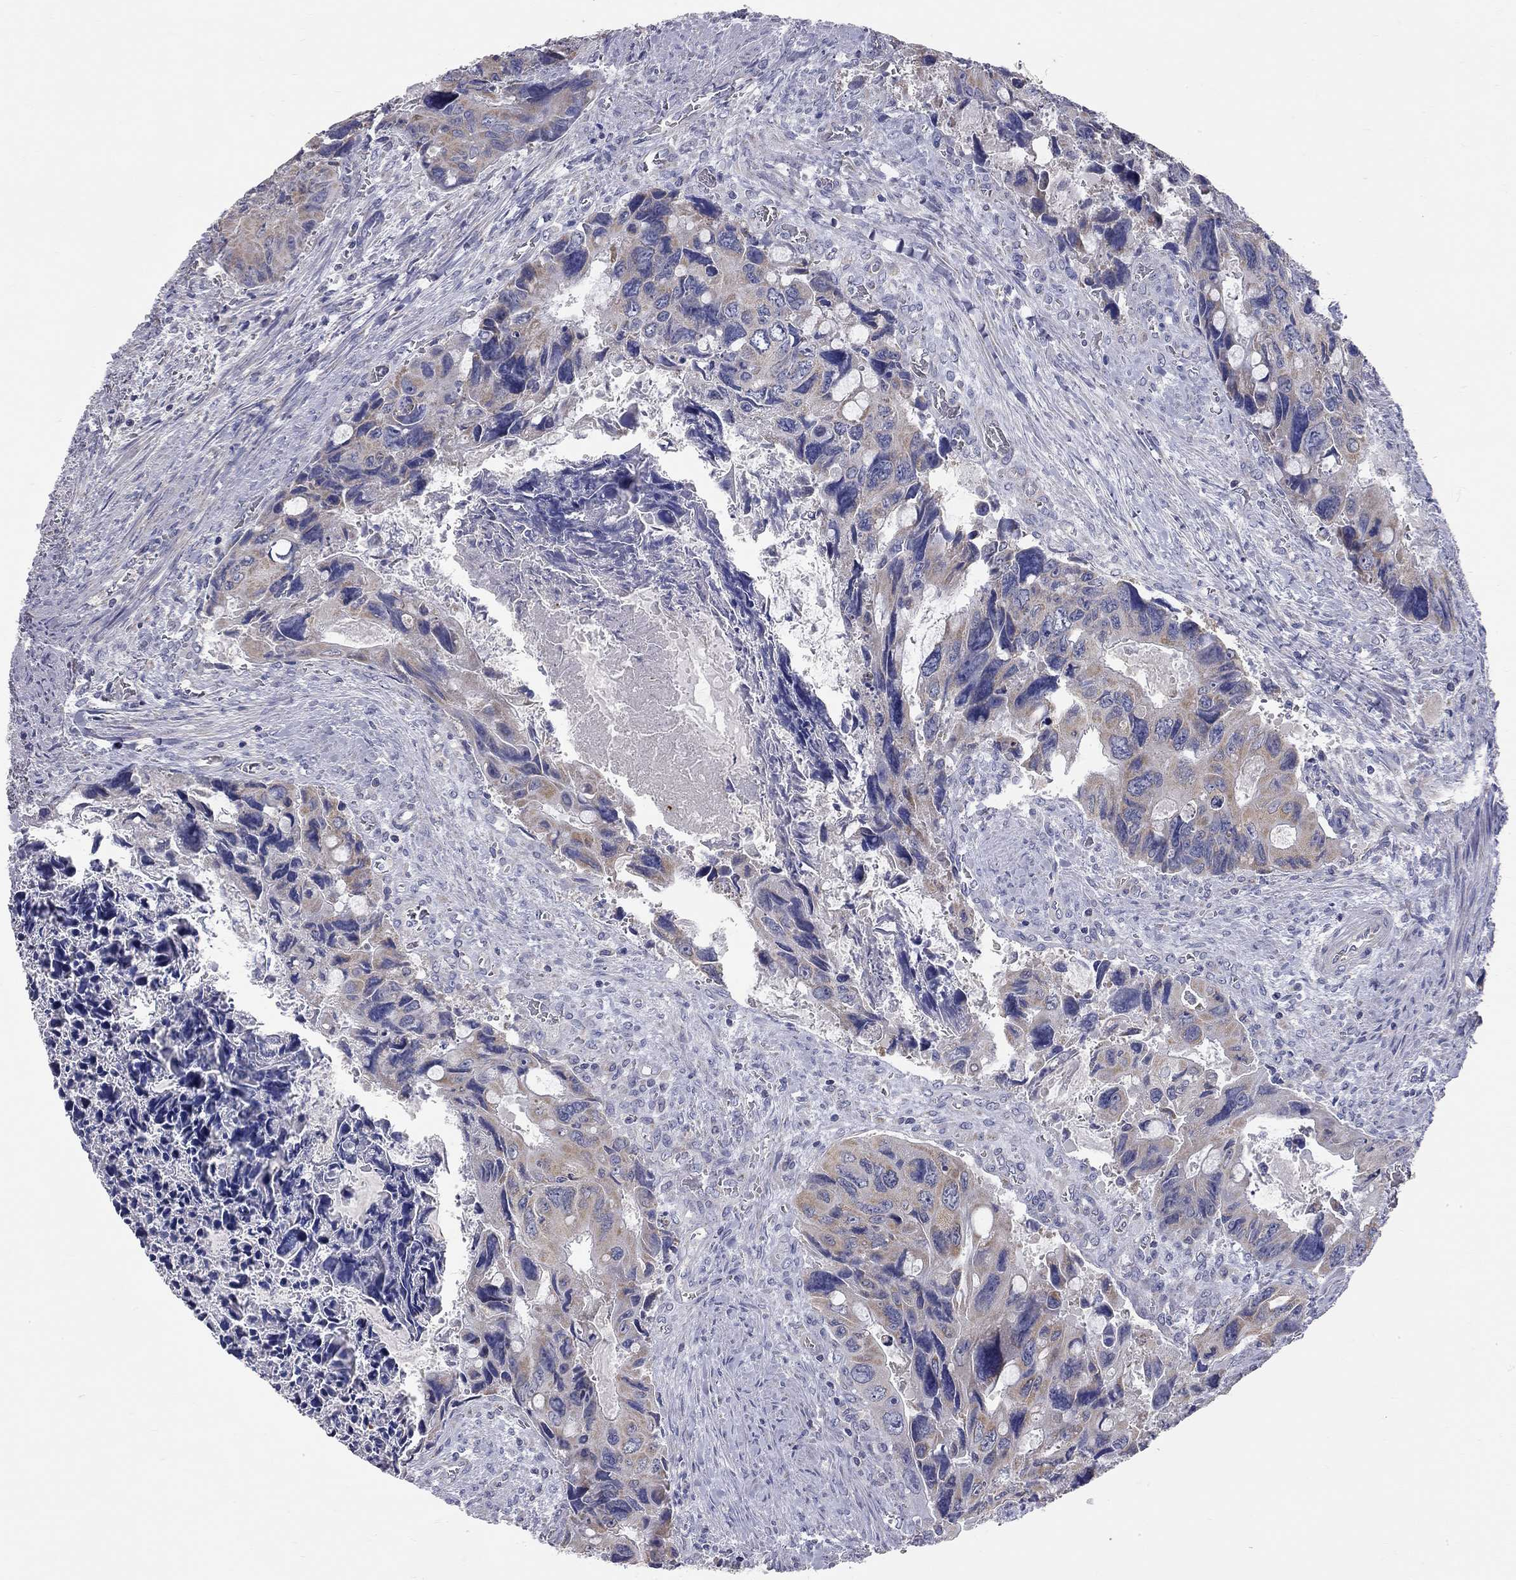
{"staining": {"intensity": "moderate", "quantity": "<25%", "location": "cytoplasmic/membranous"}, "tissue": "colorectal cancer", "cell_type": "Tumor cells", "image_type": "cancer", "snomed": [{"axis": "morphology", "description": "Adenocarcinoma, NOS"}, {"axis": "topography", "description": "Rectum"}], "caption": "Moderate cytoplasmic/membranous positivity is seen in approximately <25% of tumor cells in colorectal adenocarcinoma.", "gene": "CFAP161", "patient": {"sex": "male", "age": 62}}